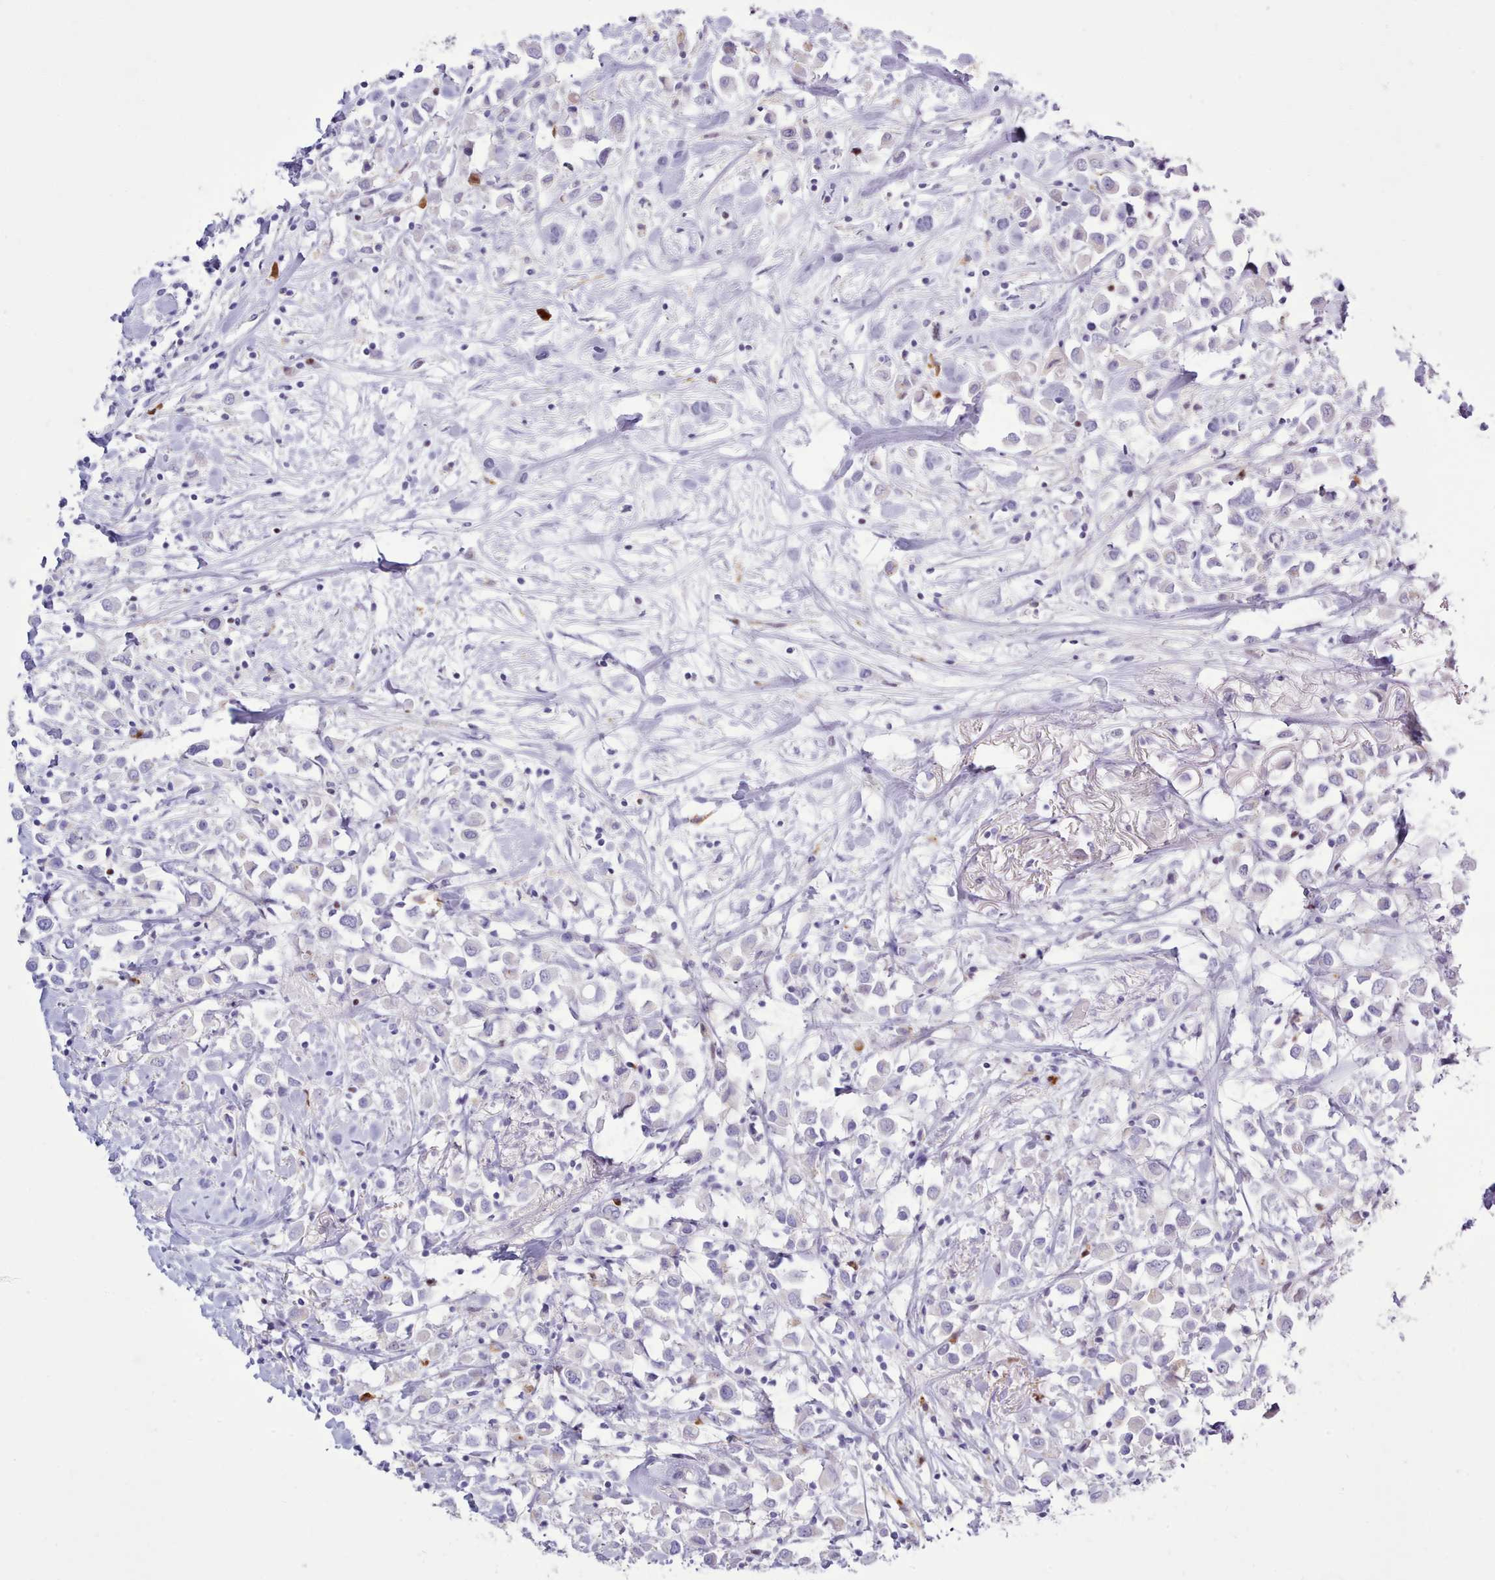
{"staining": {"intensity": "negative", "quantity": "none", "location": "none"}, "tissue": "breast cancer", "cell_type": "Tumor cells", "image_type": "cancer", "snomed": [{"axis": "morphology", "description": "Duct carcinoma"}, {"axis": "topography", "description": "Breast"}], "caption": "DAB immunohistochemical staining of breast cancer (invasive ductal carcinoma) shows no significant positivity in tumor cells. Brightfield microscopy of immunohistochemistry (IHC) stained with DAB (brown) and hematoxylin (blue), captured at high magnification.", "gene": "SRD5A1", "patient": {"sex": "female", "age": 61}}